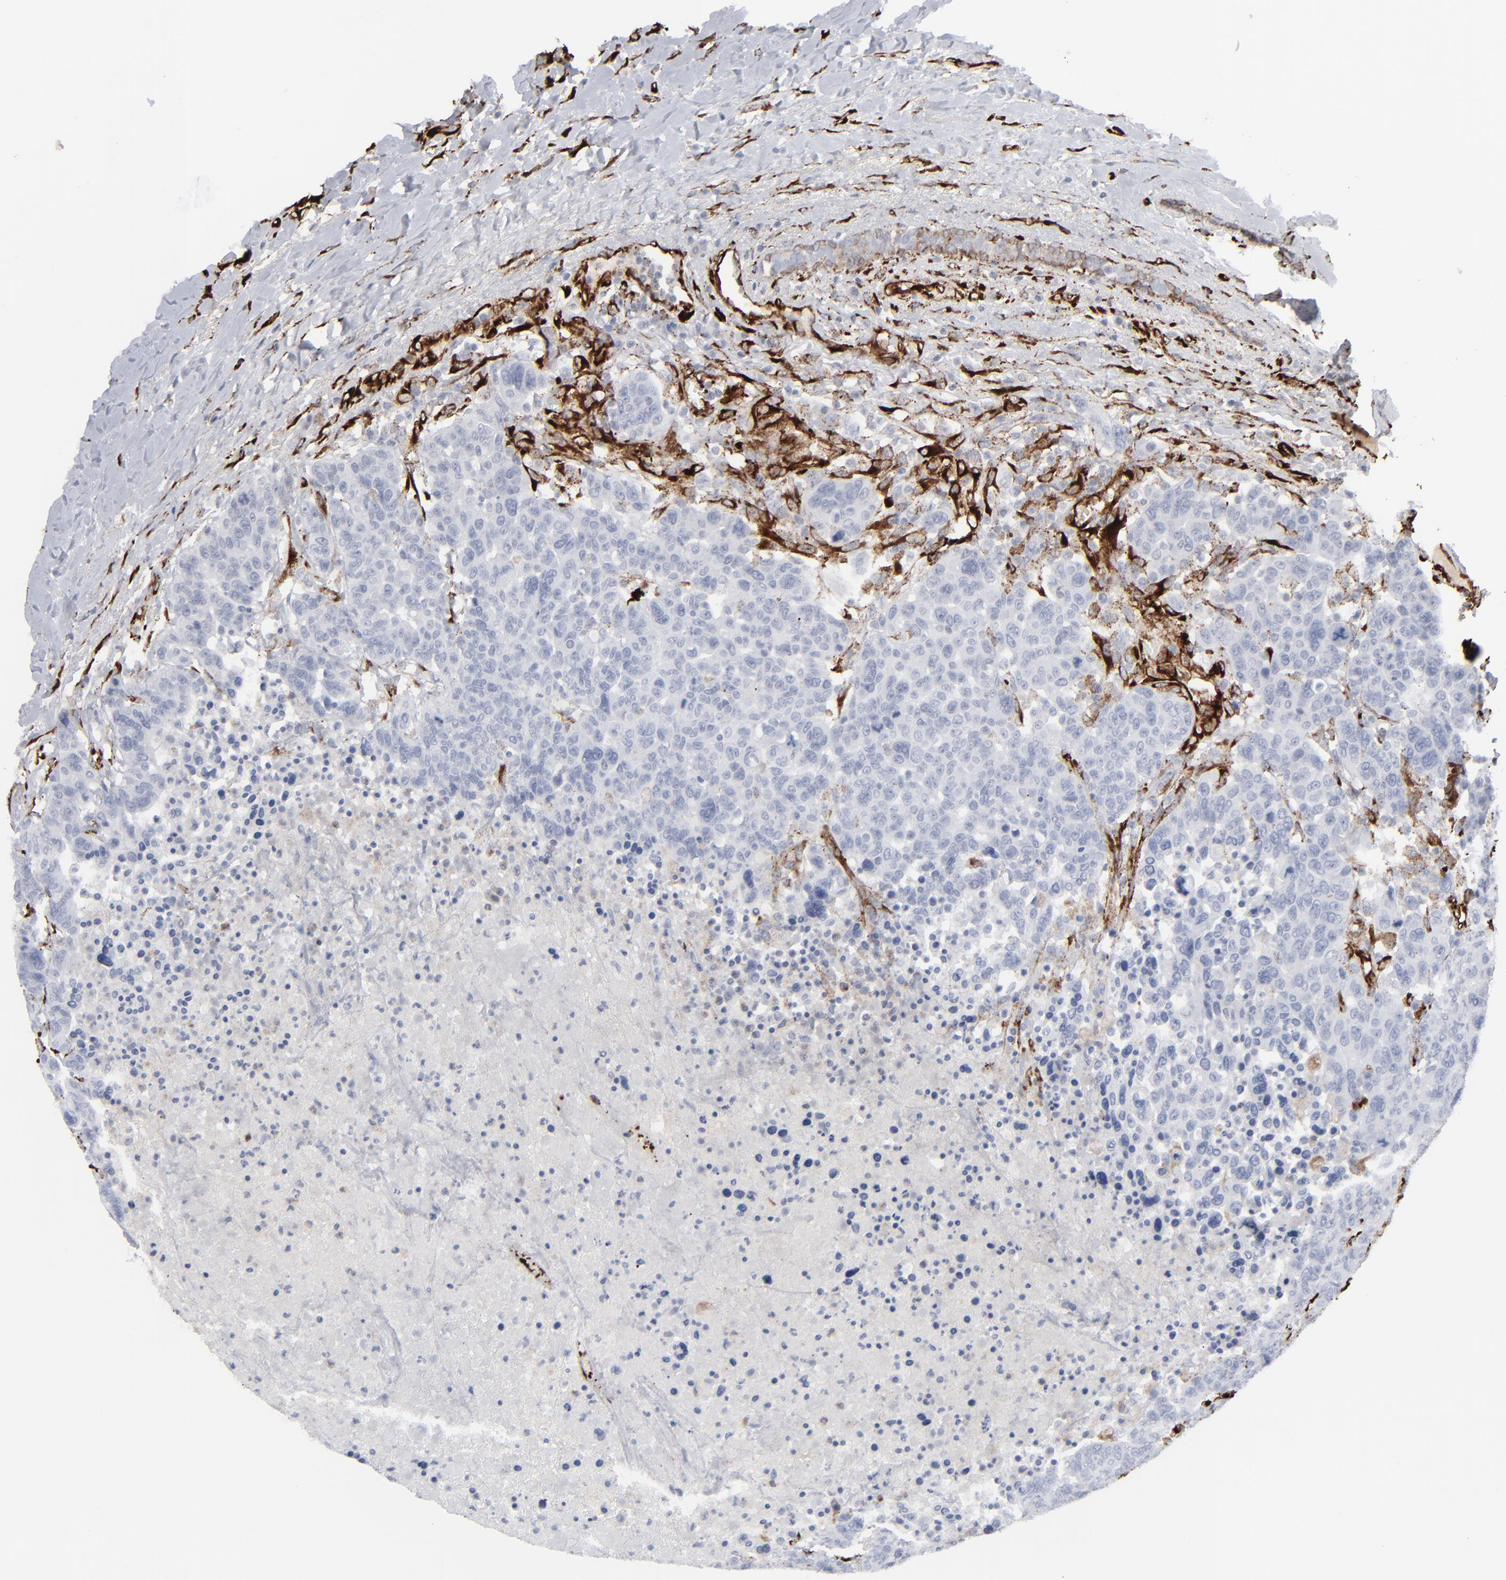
{"staining": {"intensity": "negative", "quantity": "none", "location": "none"}, "tissue": "breast cancer", "cell_type": "Tumor cells", "image_type": "cancer", "snomed": [{"axis": "morphology", "description": "Duct carcinoma"}, {"axis": "topography", "description": "Breast"}], "caption": "Histopathology image shows no protein staining in tumor cells of breast cancer tissue.", "gene": "SPARC", "patient": {"sex": "female", "age": 37}}